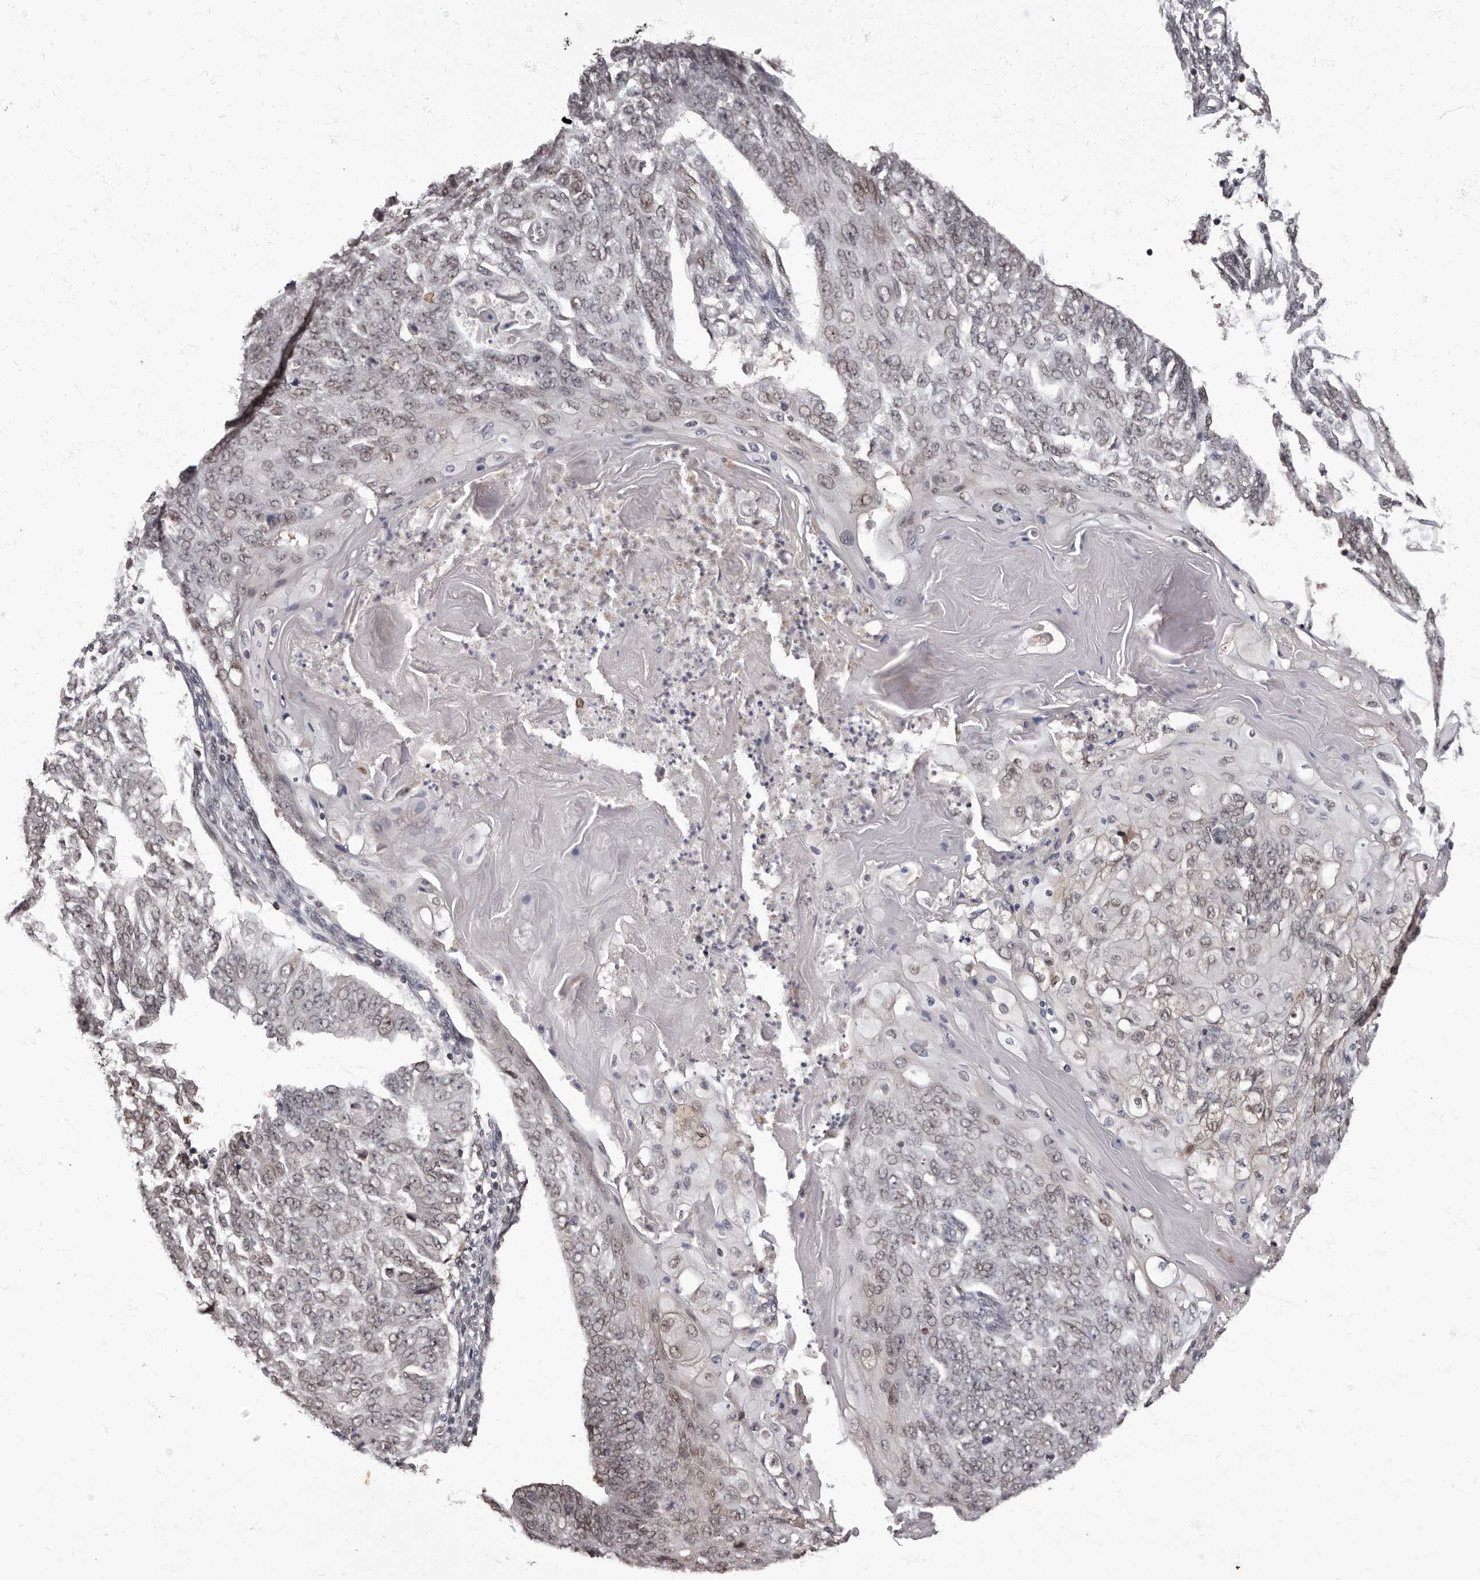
{"staining": {"intensity": "weak", "quantity": "25%-75%", "location": "nuclear"}, "tissue": "endometrial cancer", "cell_type": "Tumor cells", "image_type": "cancer", "snomed": [{"axis": "morphology", "description": "Adenocarcinoma, NOS"}, {"axis": "topography", "description": "Endometrium"}], "caption": "This micrograph shows immunohistochemistry staining of endometrial adenocarcinoma, with low weak nuclear staining in approximately 25%-75% of tumor cells.", "gene": "C1orf50", "patient": {"sex": "female", "age": 32}}